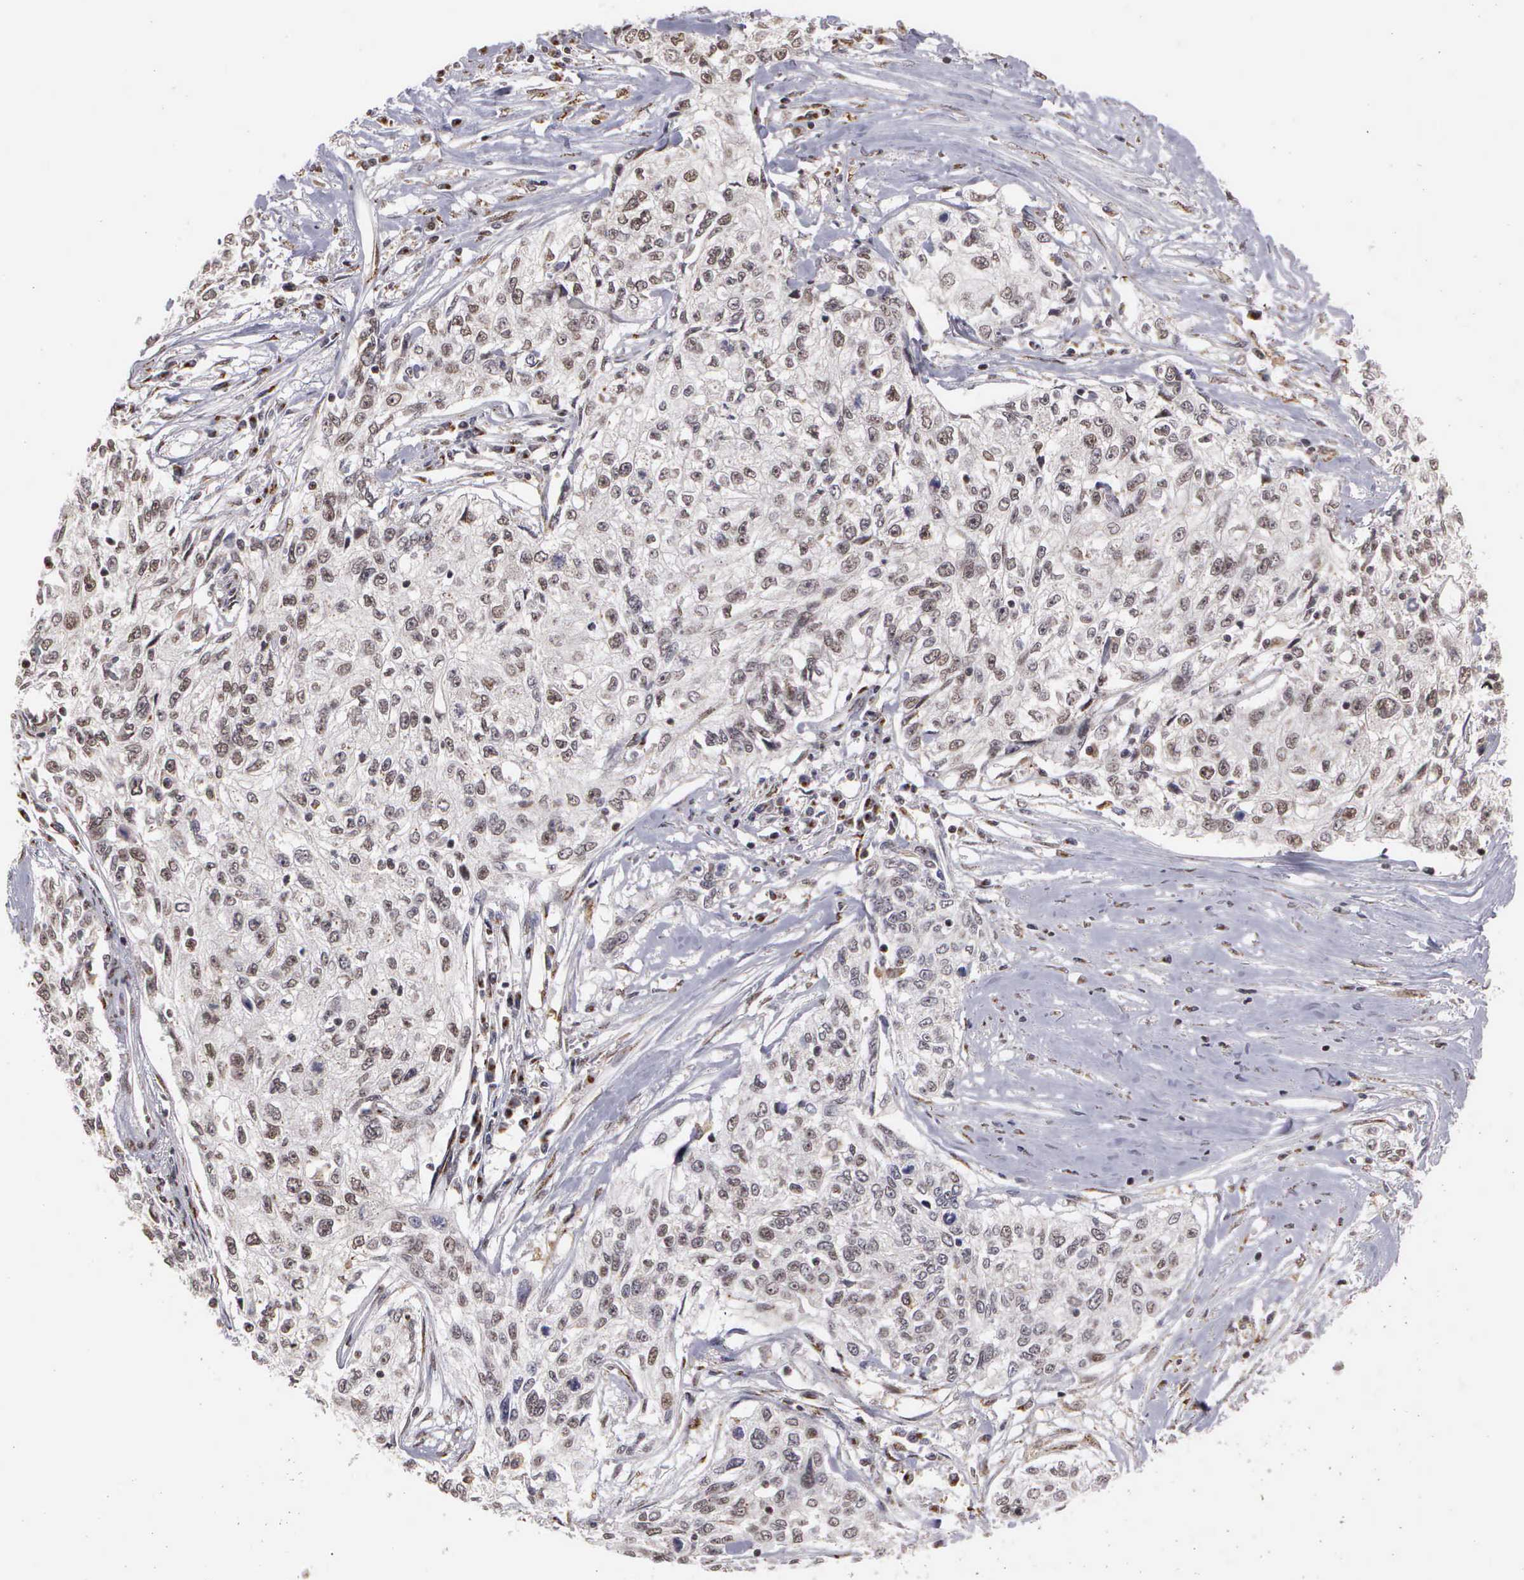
{"staining": {"intensity": "weak", "quantity": "25%-75%", "location": "nuclear"}, "tissue": "cervical cancer", "cell_type": "Tumor cells", "image_type": "cancer", "snomed": [{"axis": "morphology", "description": "Squamous cell carcinoma, NOS"}, {"axis": "topography", "description": "Cervix"}], "caption": "This is a micrograph of immunohistochemistry staining of squamous cell carcinoma (cervical), which shows weak expression in the nuclear of tumor cells.", "gene": "GTF2A1", "patient": {"sex": "female", "age": 57}}